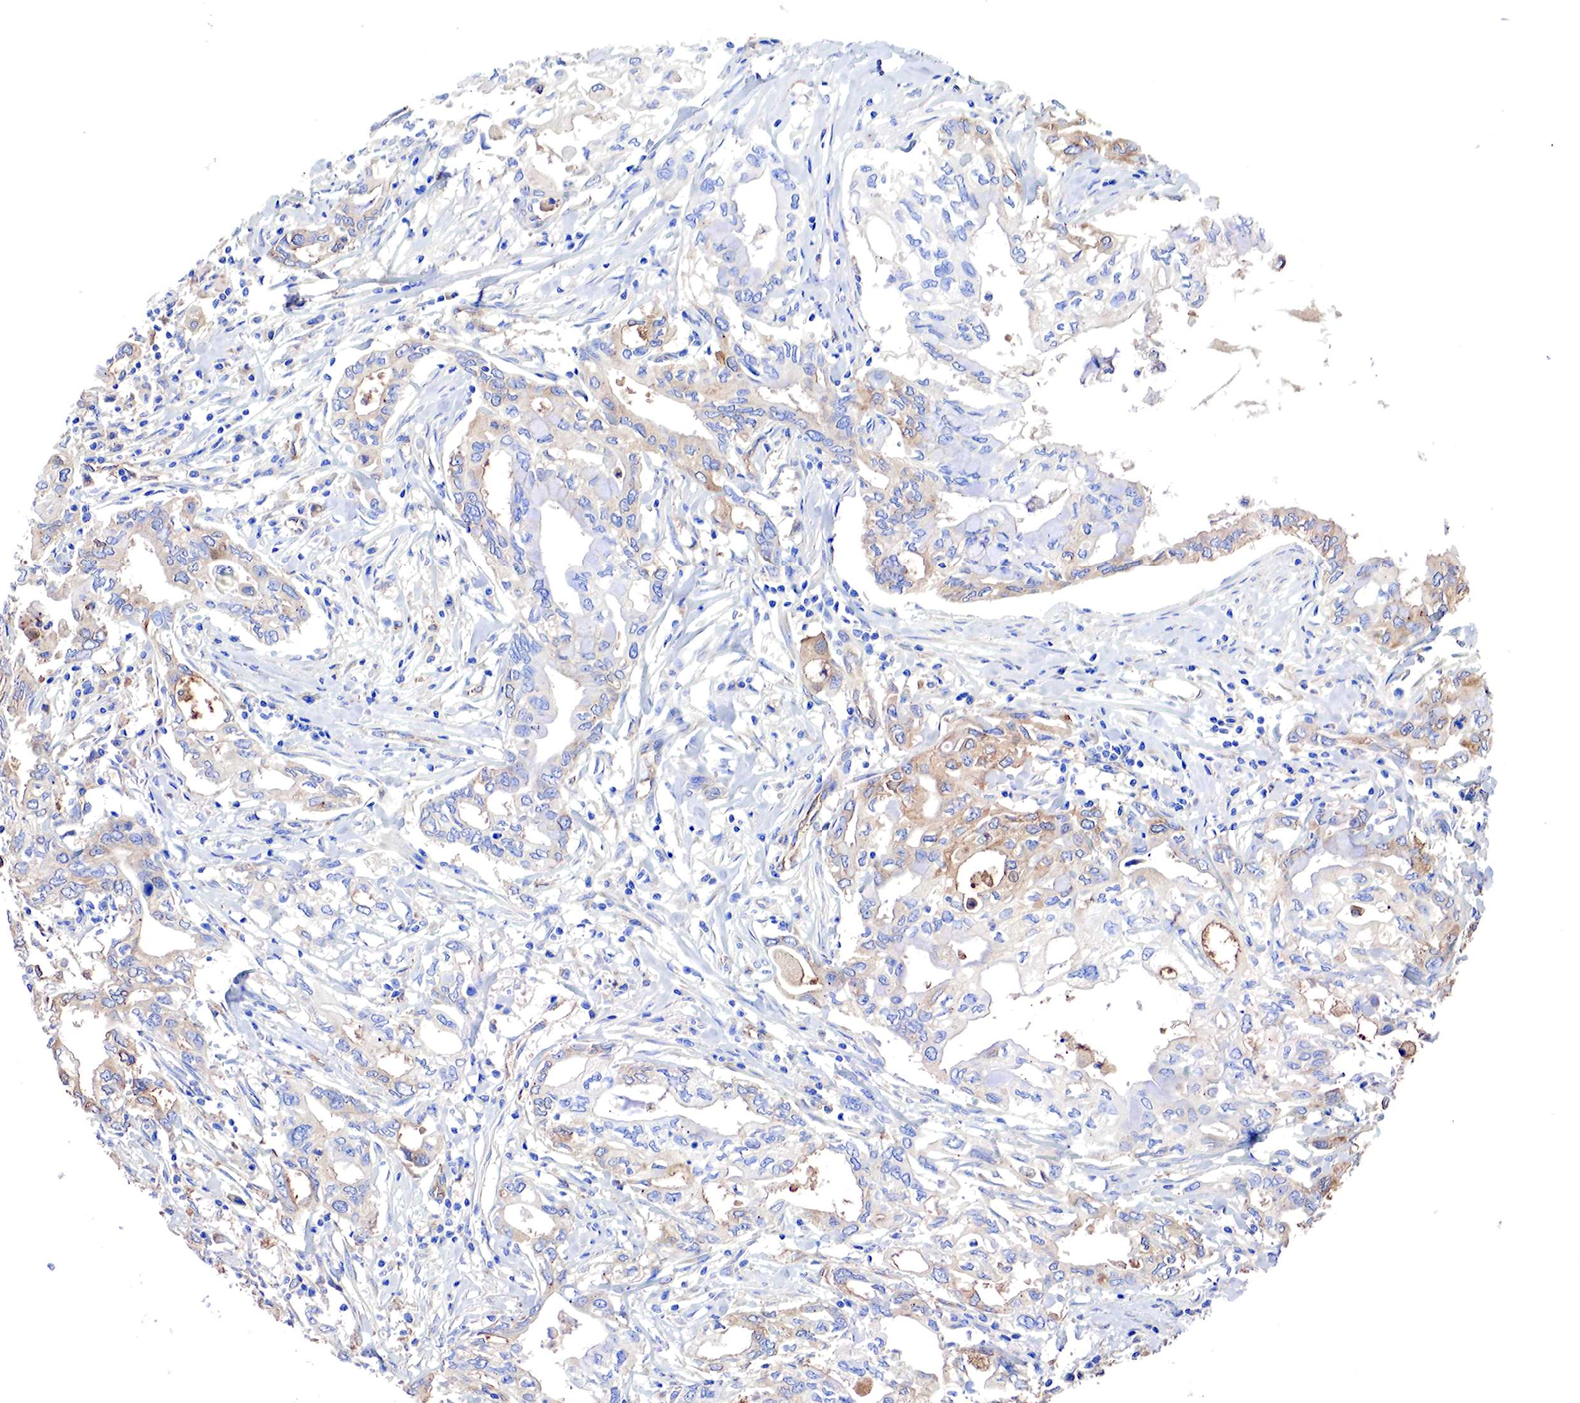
{"staining": {"intensity": "weak", "quantity": "25%-75%", "location": "cytoplasmic/membranous"}, "tissue": "pancreatic cancer", "cell_type": "Tumor cells", "image_type": "cancer", "snomed": [{"axis": "morphology", "description": "Adenocarcinoma, NOS"}, {"axis": "topography", "description": "Pancreas"}], "caption": "High-magnification brightfield microscopy of pancreatic cancer stained with DAB (brown) and counterstained with hematoxylin (blue). tumor cells exhibit weak cytoplasmic/membranous expression is seen in about25%-75% of cells.", "gene": "RDX", "patient": {"sex": "female", "age": 57}}